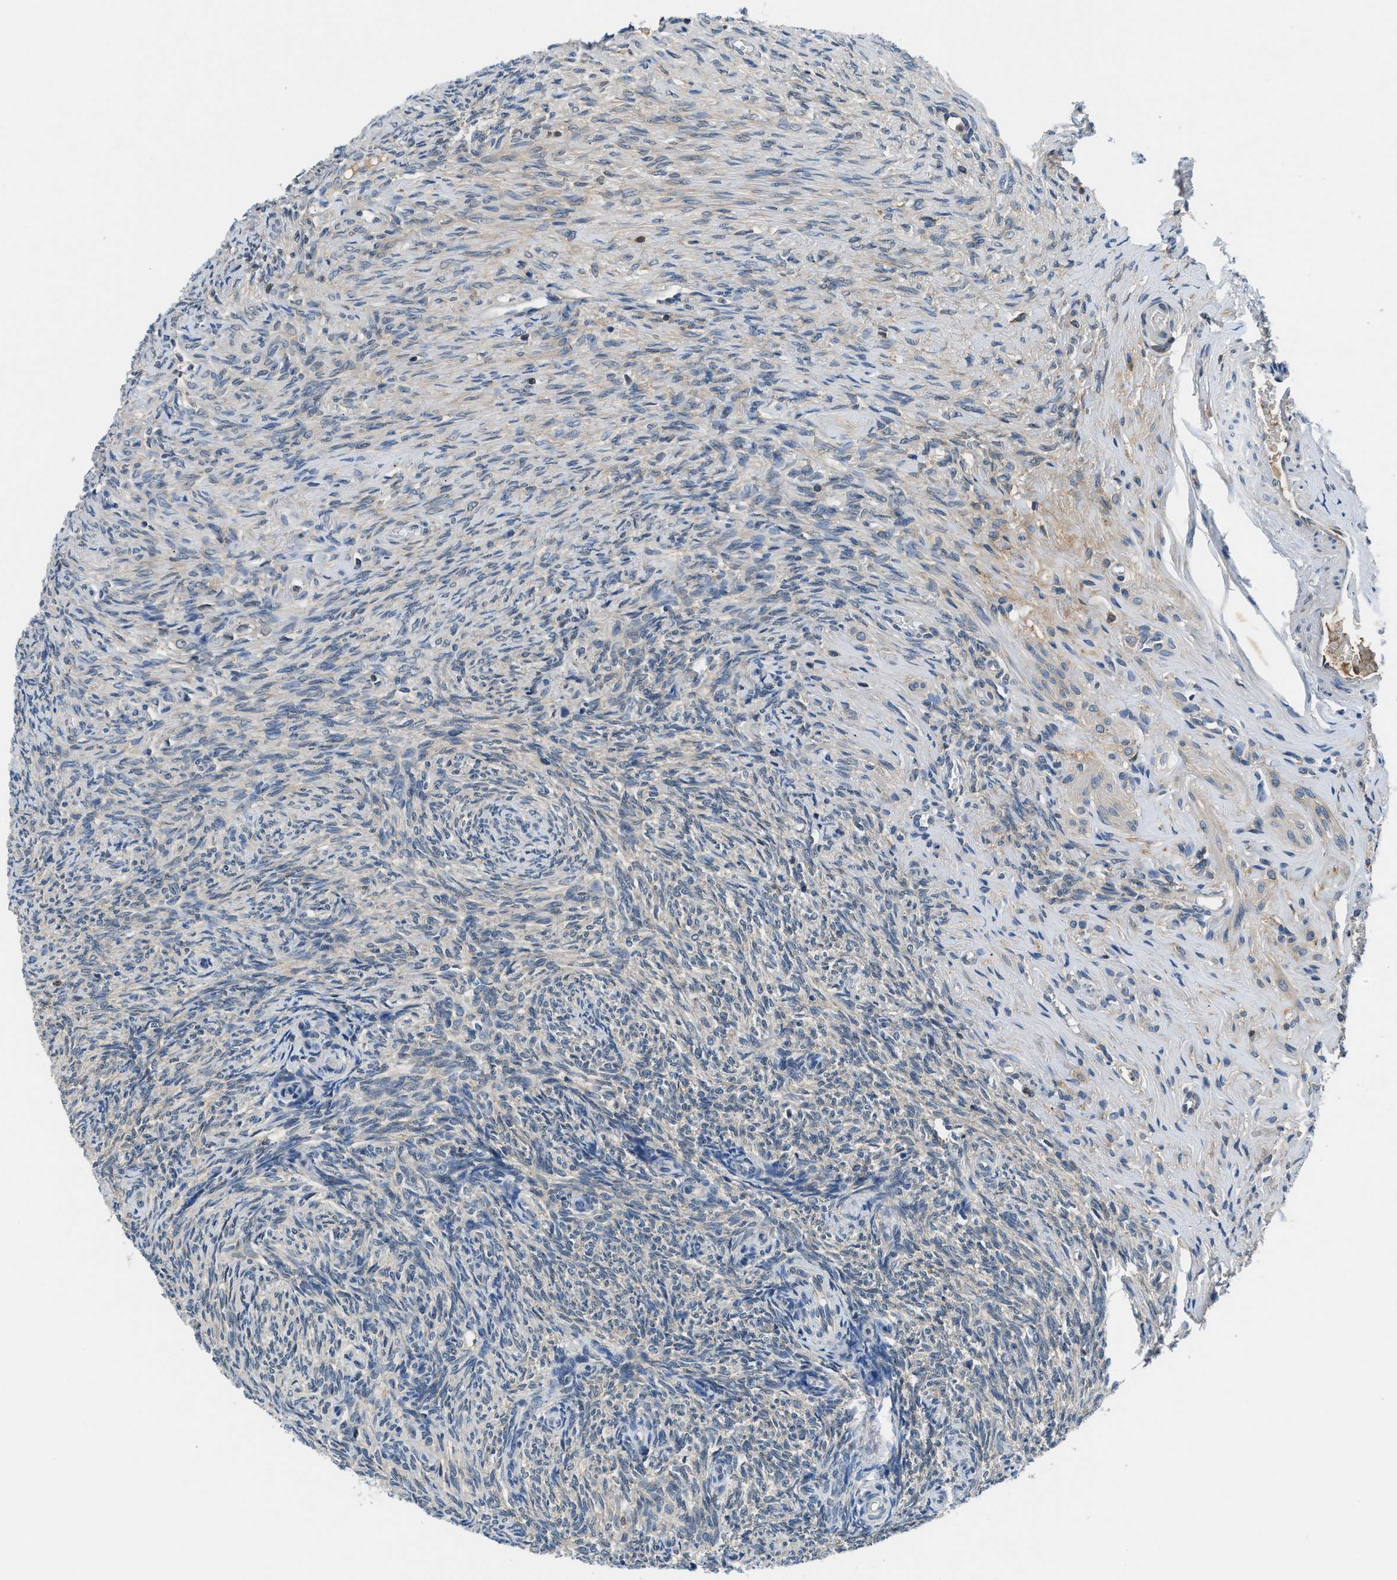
{"staining": {"intensity": "weak", "quantity": ">75%", "location": "cytoplasmic/membranous"}, "tissue": "ovary", "cell_type": "Follicle cells", "image_type": "normal", "snomed": [{"axis": "morphology", "description": "Normal tissue, NOS"}, {"axis": "topography", "description": "Ovary"}], "caption": "This image demonstrates IHC staining of benign human ovary, with low weak cytoplasmic/membranous expression in approximately >75% of follicle cells.", "gene": "PAFAH2", "patient": {"sex": "female", "age": 41}}